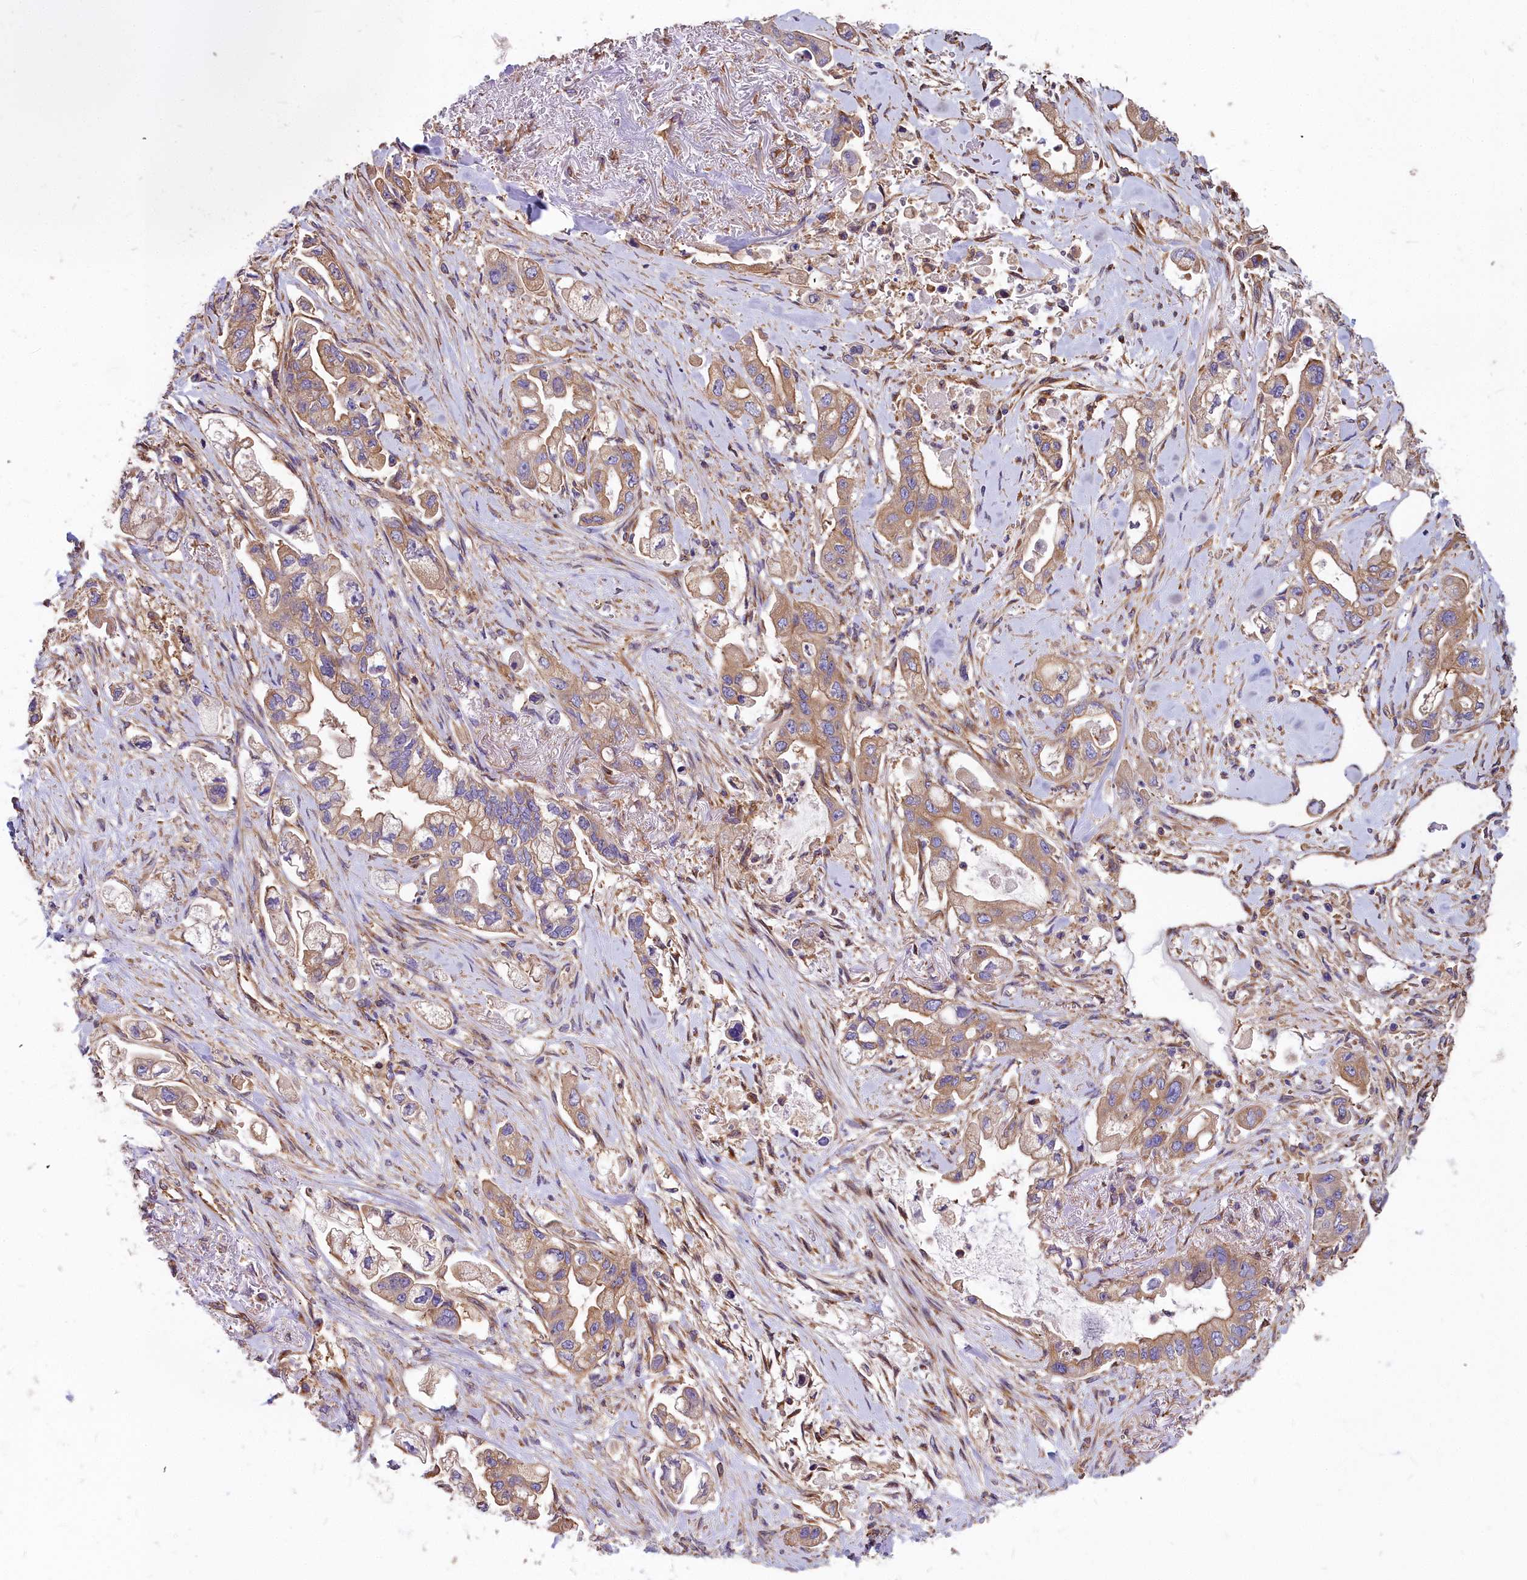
{"staining": {"intensity": "moderate", "quantity": ">75%", "location": "cytoplasmic/membranous"}, "tissue": "stomach cancer", "cell_type": "Tumor cells", "image_type": "cancer", "snomed": [{"axis": "morphology", "description": "Adenocarcinoma, NOS"}, {"axis": "topography", "description": "Stomach"}], "caption": "The micrograph displays a brown stain indicating the presence of a protein in the cytoplasmic/membranous of tumor cells in stomach adenocarcinoma.", "gene": "DCTN3", "patient": {"sex": "male", "age": 62}}